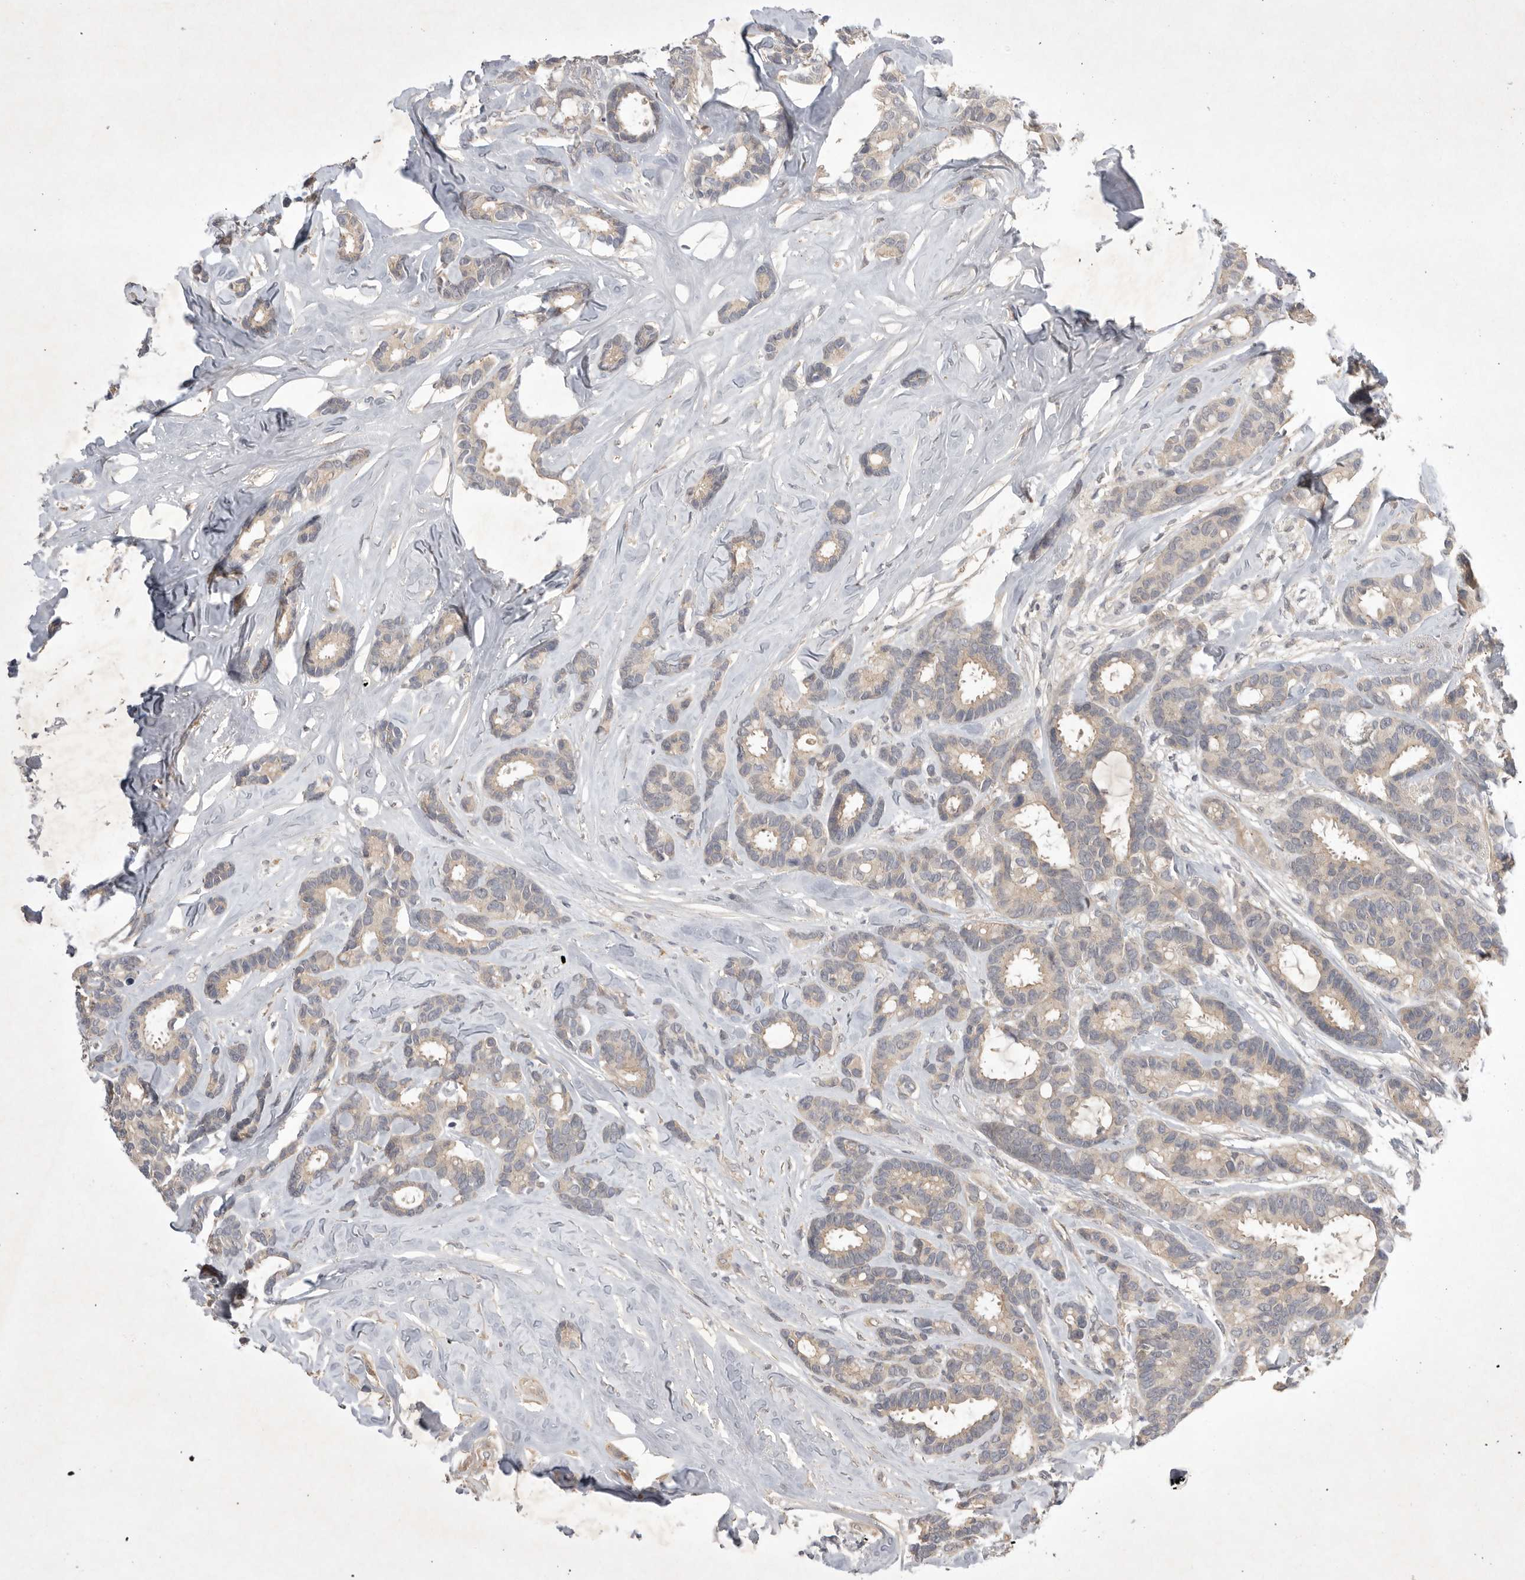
{"staining": {"intensity": "weak", "quantity": "<25%", "location": "cytoplasmic/membranous"}, "tissue": "breast cancer", "cell_type": "Tumor cells", "image_type": "cancer", "snomed": [{"axis": "morphology", "description": "Duct carcinoma"}, {"axis": "topography", "description": "Breast"}], "caption": "High power microscopy histopathology image of an immunohistochemistry (IHC) image of breast cancer (intraductal carcinoma), revealing no significant positivity in tumor cells. (Immunohistochemistry, brightfield microscopy, high magnification).", "gene": "NRCAM", "patient": {"sex": "female", "age": 87}}